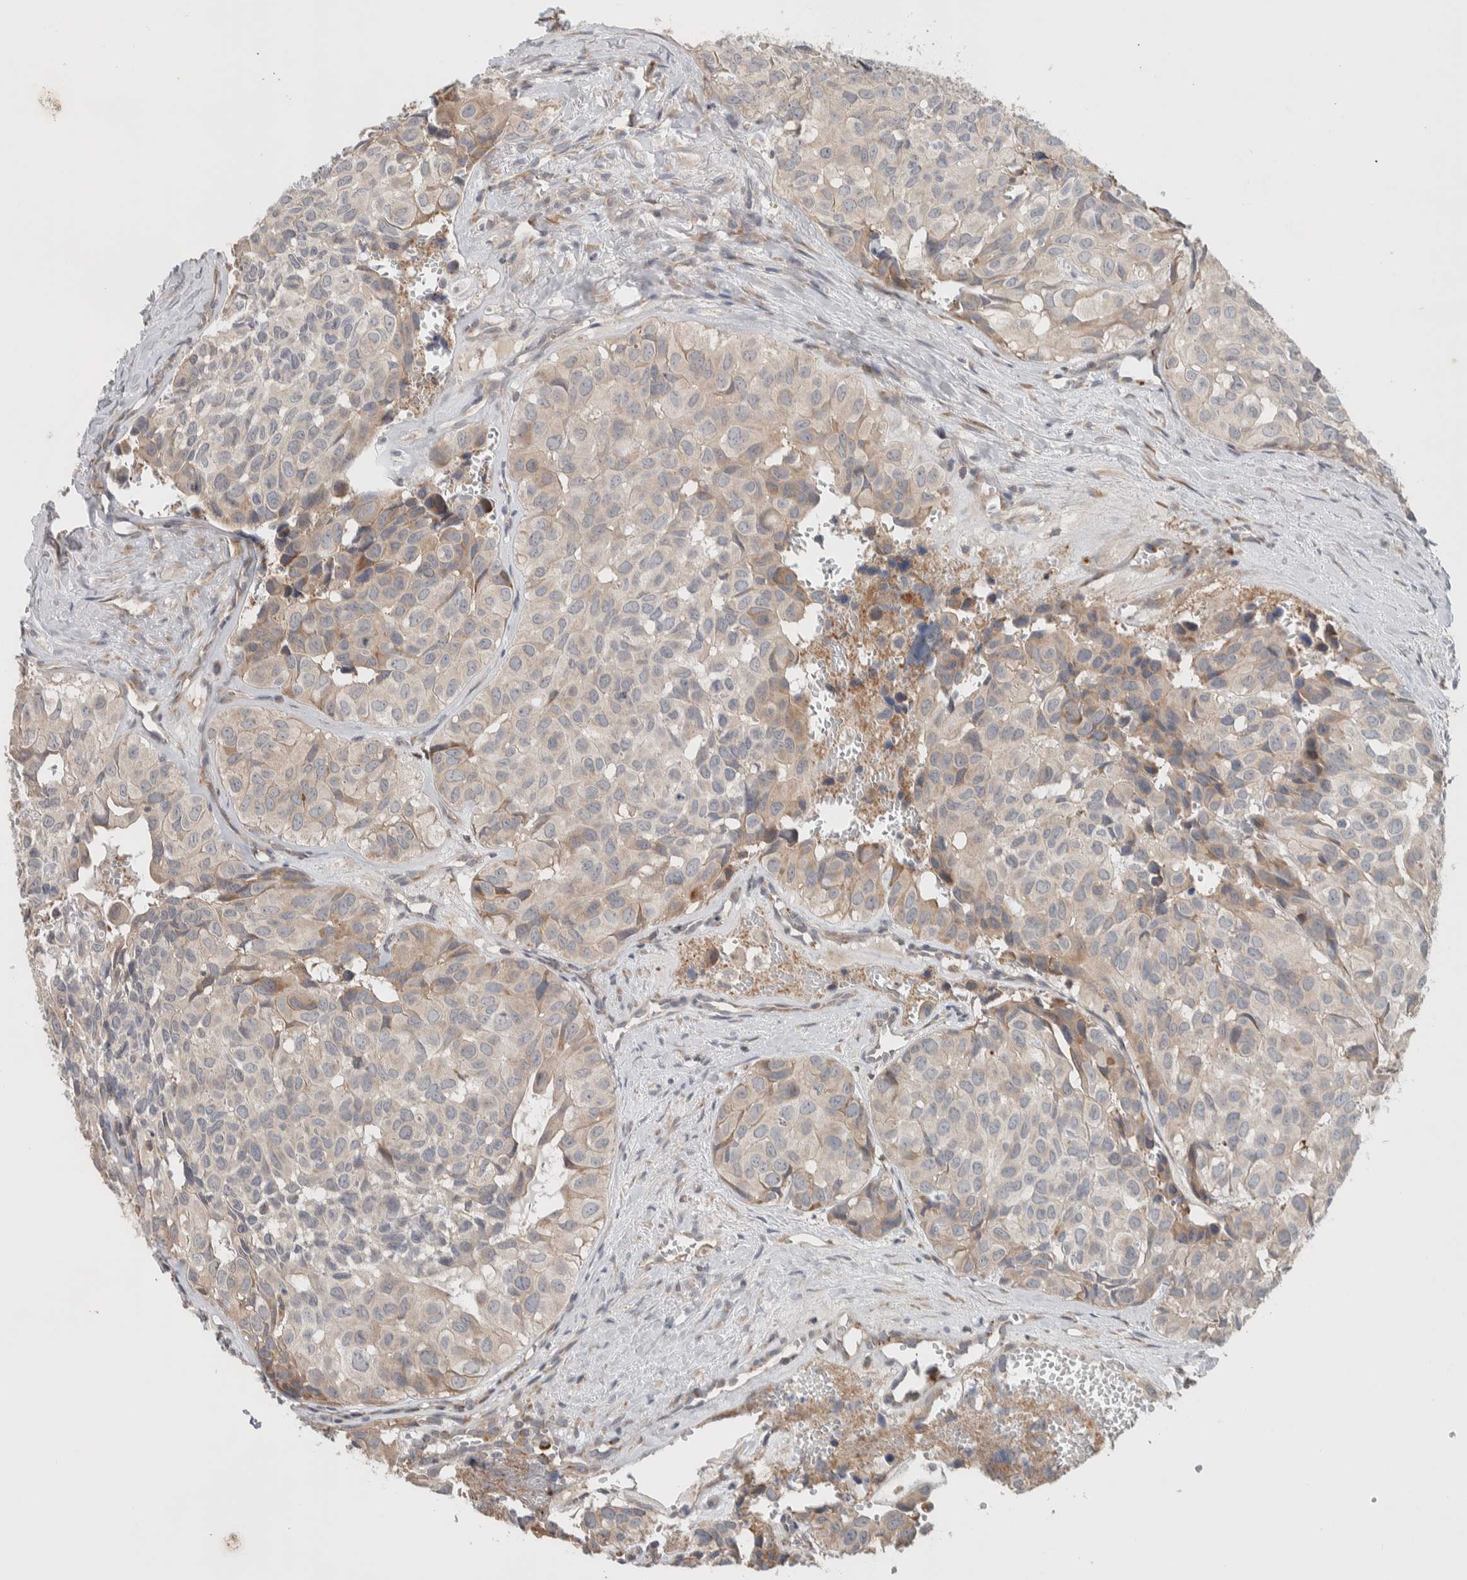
{"staining": {"intensity": "weak", "quantity": "<25%", "location": "cytoplasmic/membranous"}, "tissue": "head and neck cancer", "cell_type": "Tumor cells", "image_type": "cancer", "snomed": [{"axis": "morphology", "description": "Adenocarcinoma, NOS"}, {"axis": "topography", "description": "Salivary gland, NOS"}, {"axis": "topography", "description": "Head-Neck"}], "caption": "An image of human head and neck cancer (adenocarcinoma) is negative for staining in tumor cells.", "gene": "ADCY8", "patient": {"sex": "female", "age": 76}}